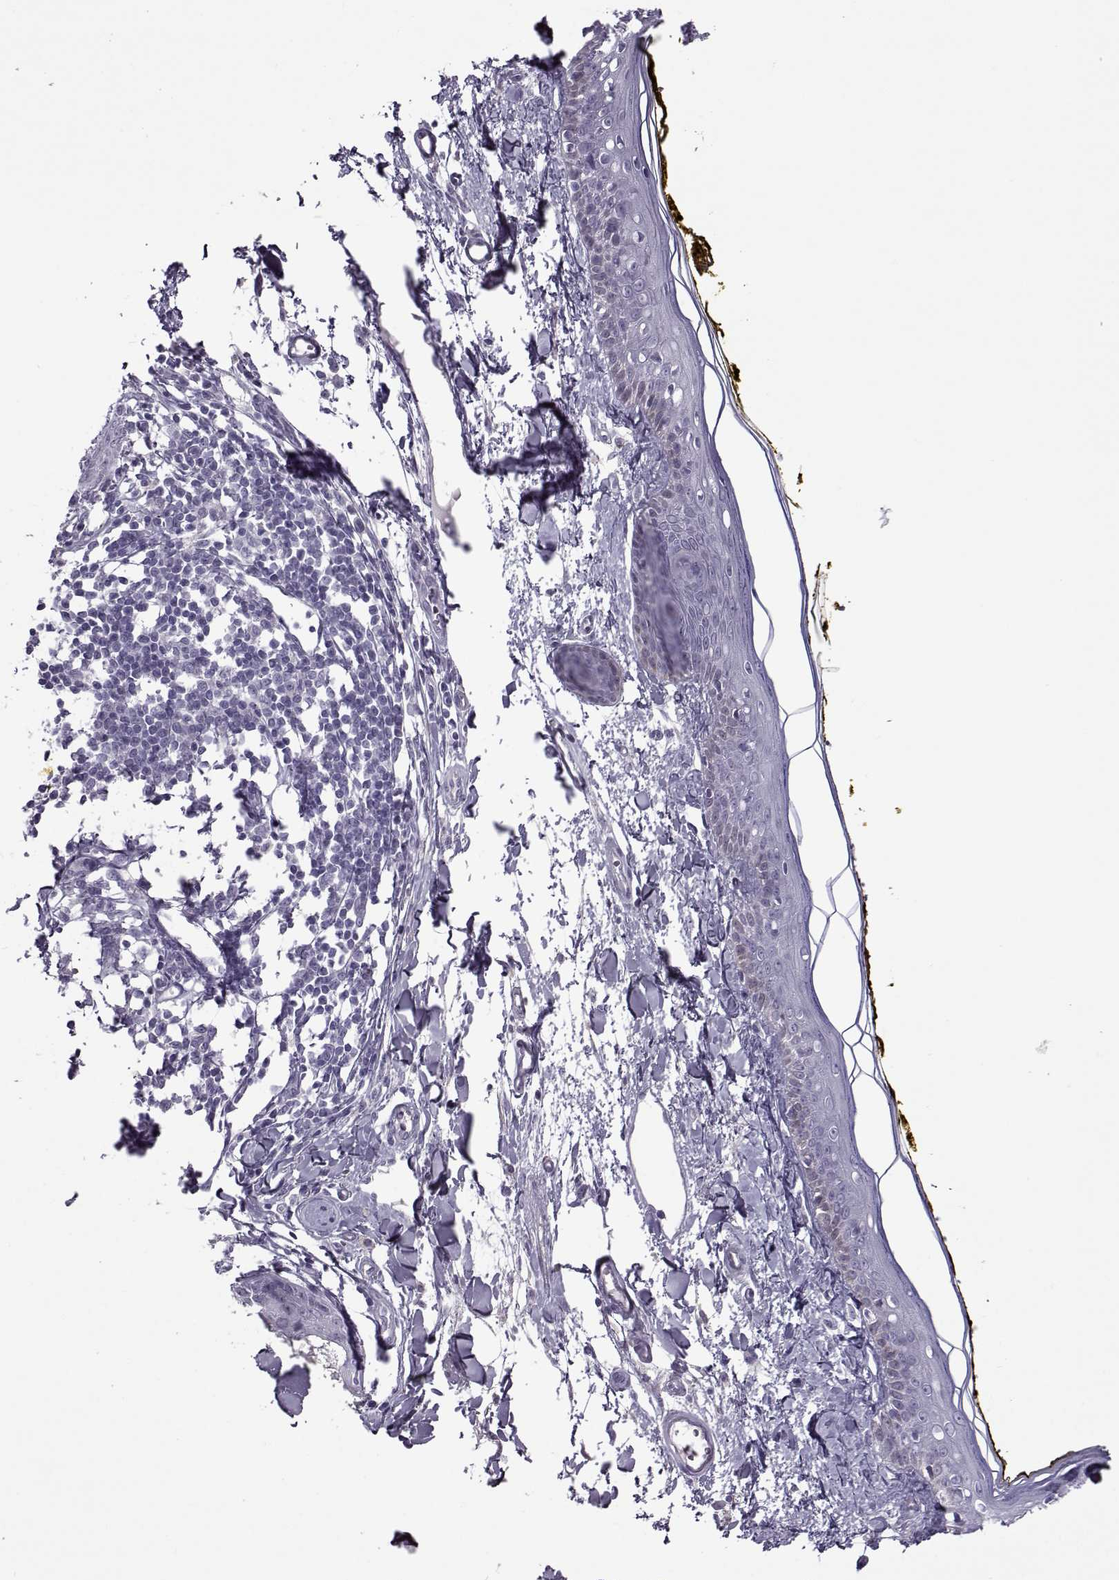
{"staining": {"intensity": "negative", "quantity": "none", "location": "none"}, "tissue": "skin", "cell_type": "Fibroblasts", "image_type": "normal", "snomed": [{"axis": "morphology", "description": "Normal tissue, NOS"}, {"axis": "topography", "description": "Skin"}], "caption": "This is an immunohistochemistry (IHC) histopathology image of unremarkable human skin. There is no expression in fibroblasts.", "gene": "OIP5", "patient": {"sex": "male", "age": 76}}